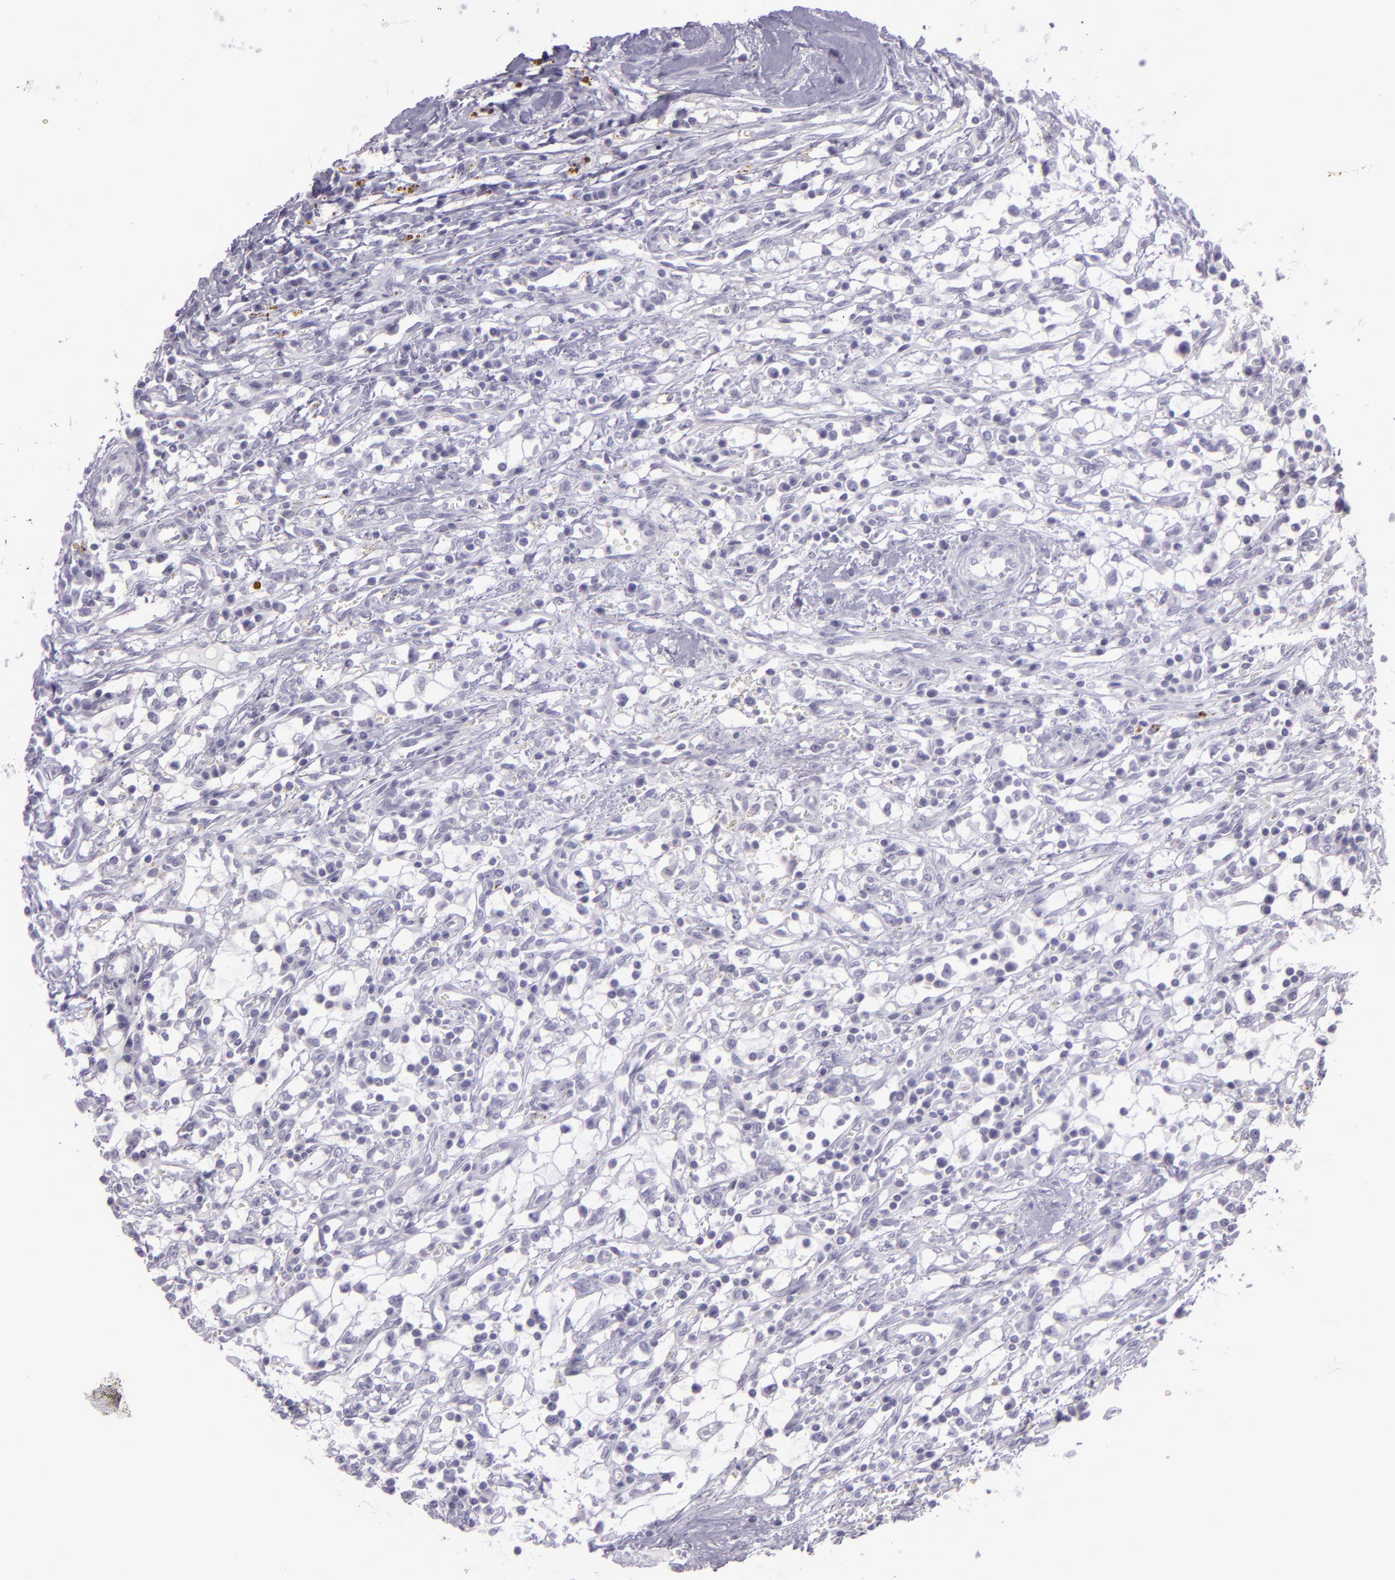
{"staining": {"intensity": "negative", "quantity": "none", "location": "none"}, "tissue": "renal cancer", "cell_type": "Tumor cells", "image_type": "cancer", "snomed": [{"axis": "morphology", "description": "Adenocarcinoma, NOS"}, {"axis": "topography", "description": "Kidney"}], "caption": "Immunohistochemistry (IHC) photomicrograph of human adenocarcinoma (renal) stained for a protein (brown), which exhibits no expression in tumor cells.", "gene": "MUC6", "patient": {"sex": "male", "age": 82}}